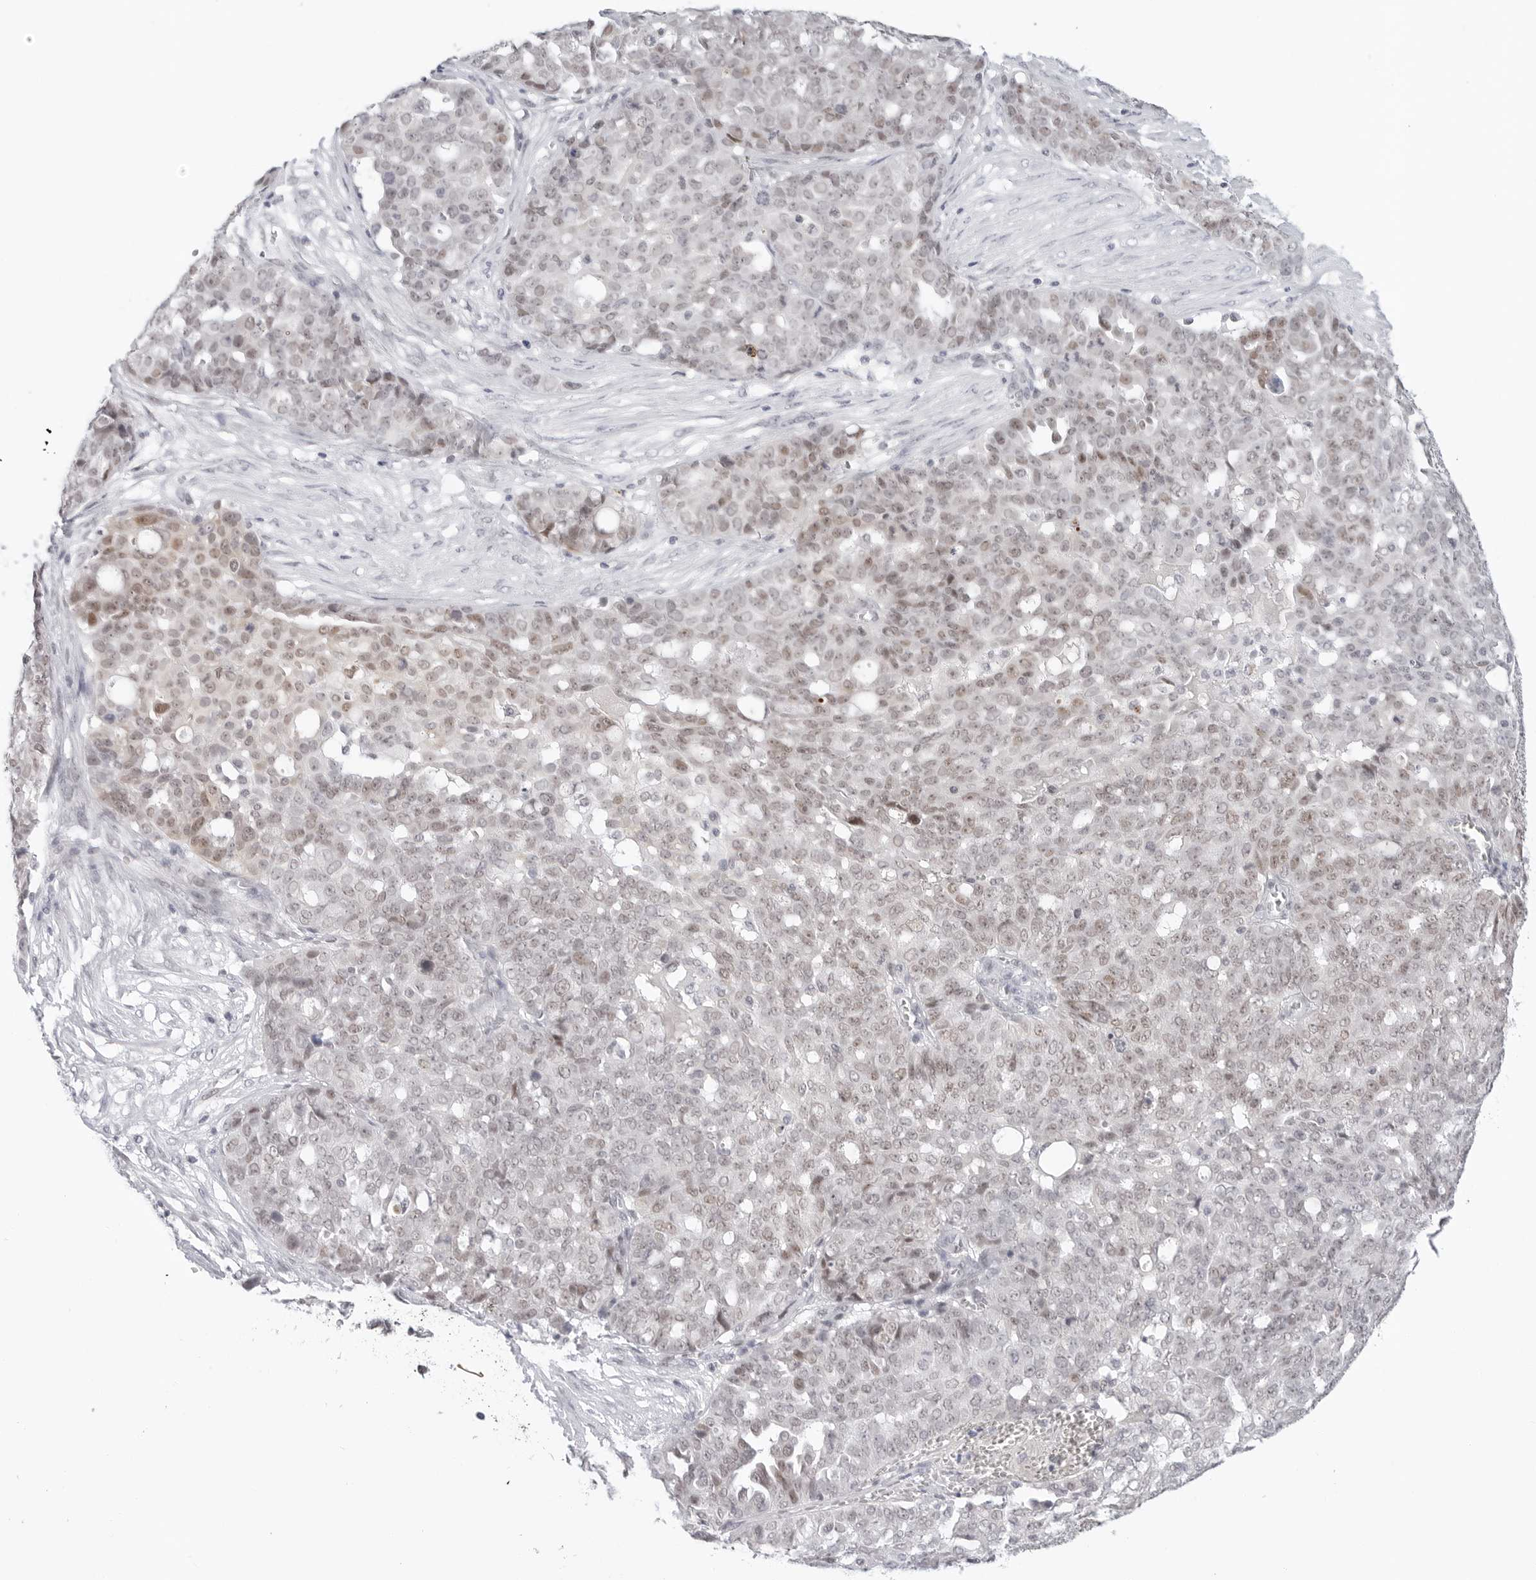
{"staining": {"intensity": "weak", "quantity": "25%-75%", "location": "nuclear"}, "tissue": "ovarian cancer", "cell_type": "Tumor cells", "image_type": "cancer", "snomed": [{"axis": "morphology", "description": "Cystadenocarcinoma, serous, NOS"}, {"axis": "topography", "description": "Soft tissue"}, {"axis": "topography", "description": "Ovary"}], "caption": "IHC of ovarian cancer demonstrates low levels of weak nuclear expression in about 25%-75% of tumor cells. The protein of interest is stained brown, and the nuclei are stained in blue (DAB IHC with brightfield microscopy, high magnification).", "gene": "TSEN2", "patient": {"sex": "female", "age": 57}}